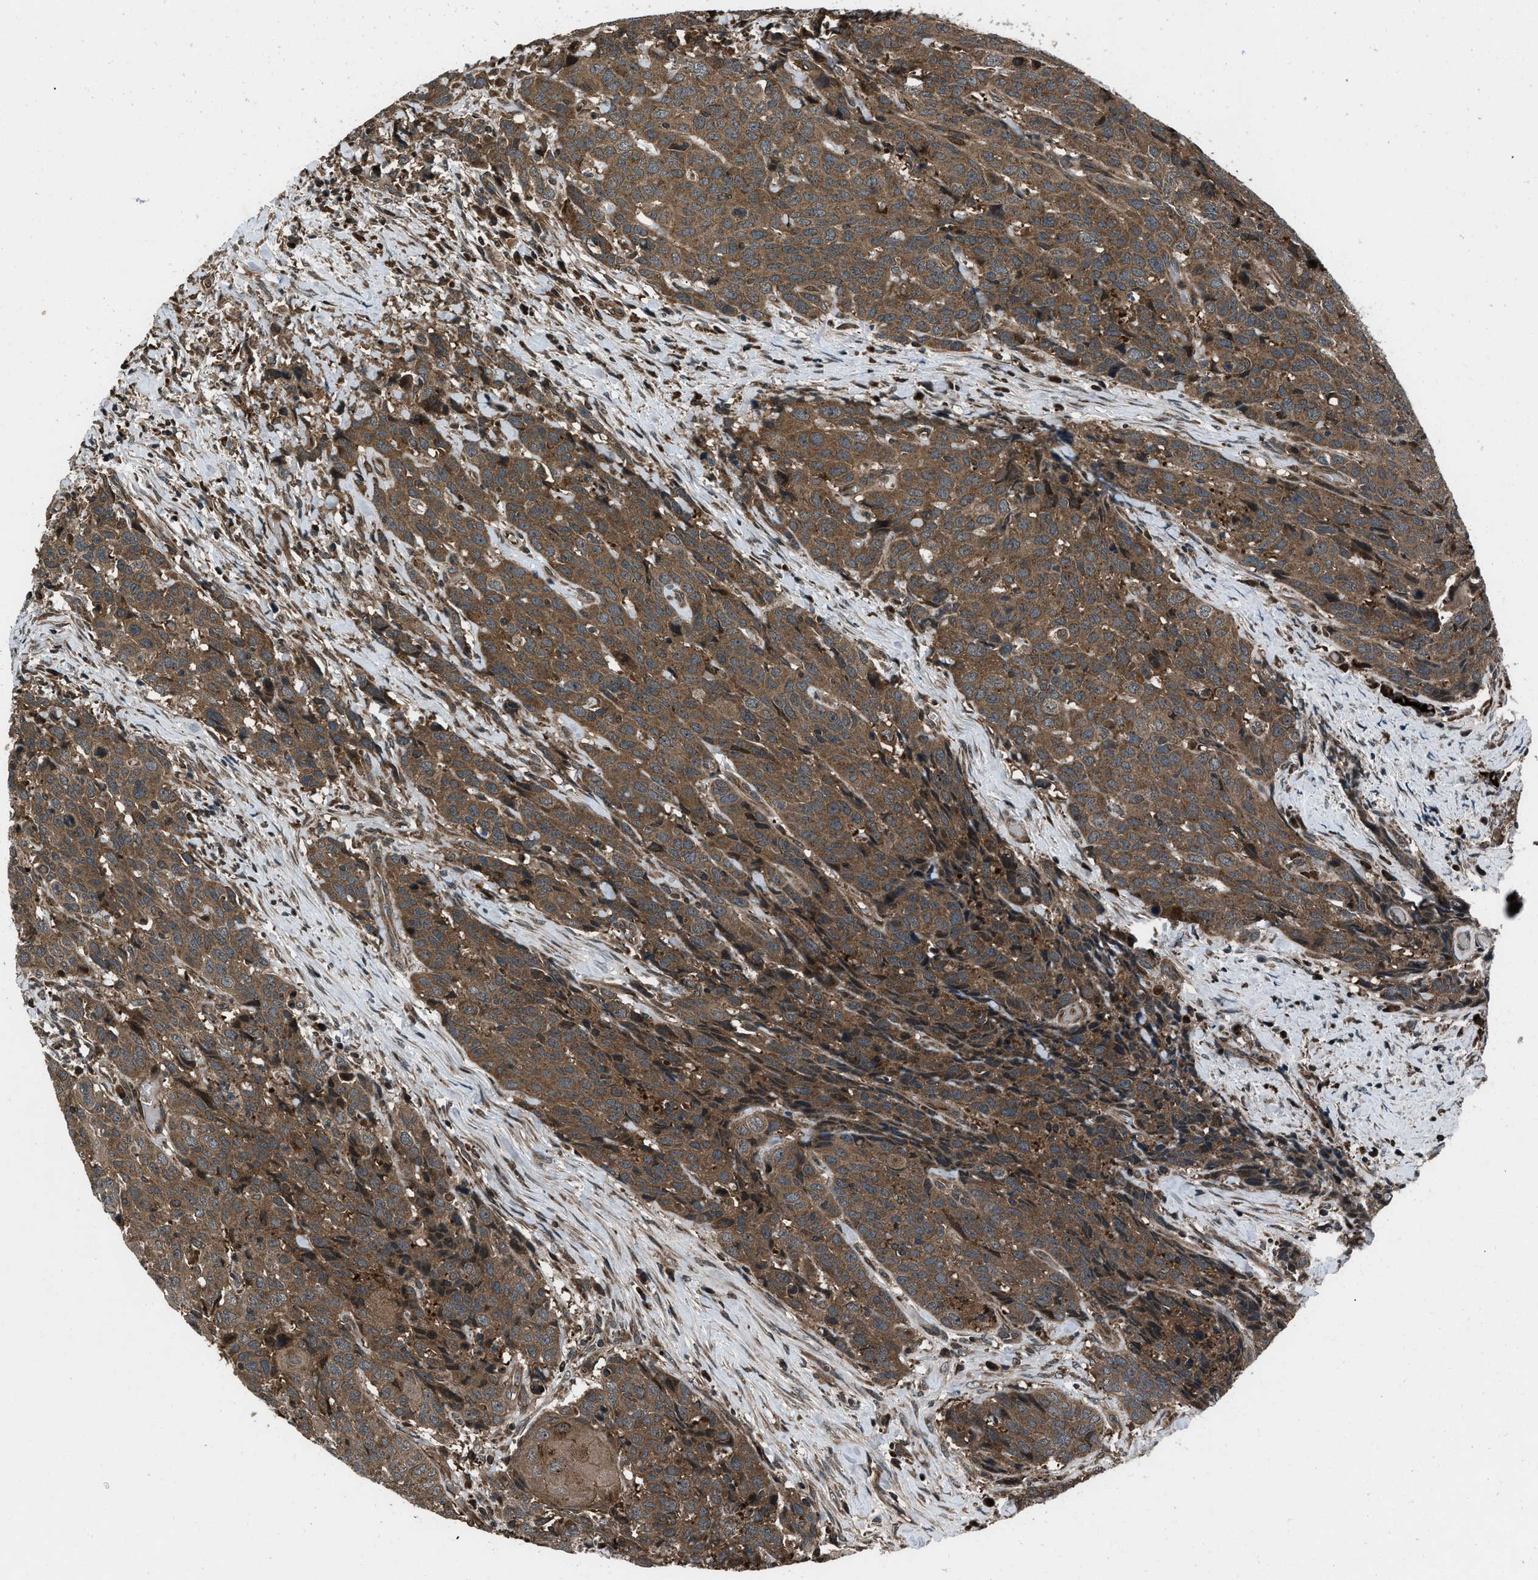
{"staining": {"intensity": "moderate", "quantity": ">75%", "location": "cytoplasmic/membranous"}, "tissue": "head and neck cancer", "cell_type": "Tumor cells", "image_type": "cancer", "snomed": [{"axis": "morphology", "description": "Squamous cell carcinoma, NOS"}, {"axis": "topography", "description": "Head-Neck"}], "caption": "About >75% of tumor cells in head and neck squamous cell carcinoma demonstrate moderate cytoplasmic/membranous protein staining as visualized by brown immunohistochemical staining.", "gene": "IRAK4", "patient": {"sex": "male", "age": 66}}